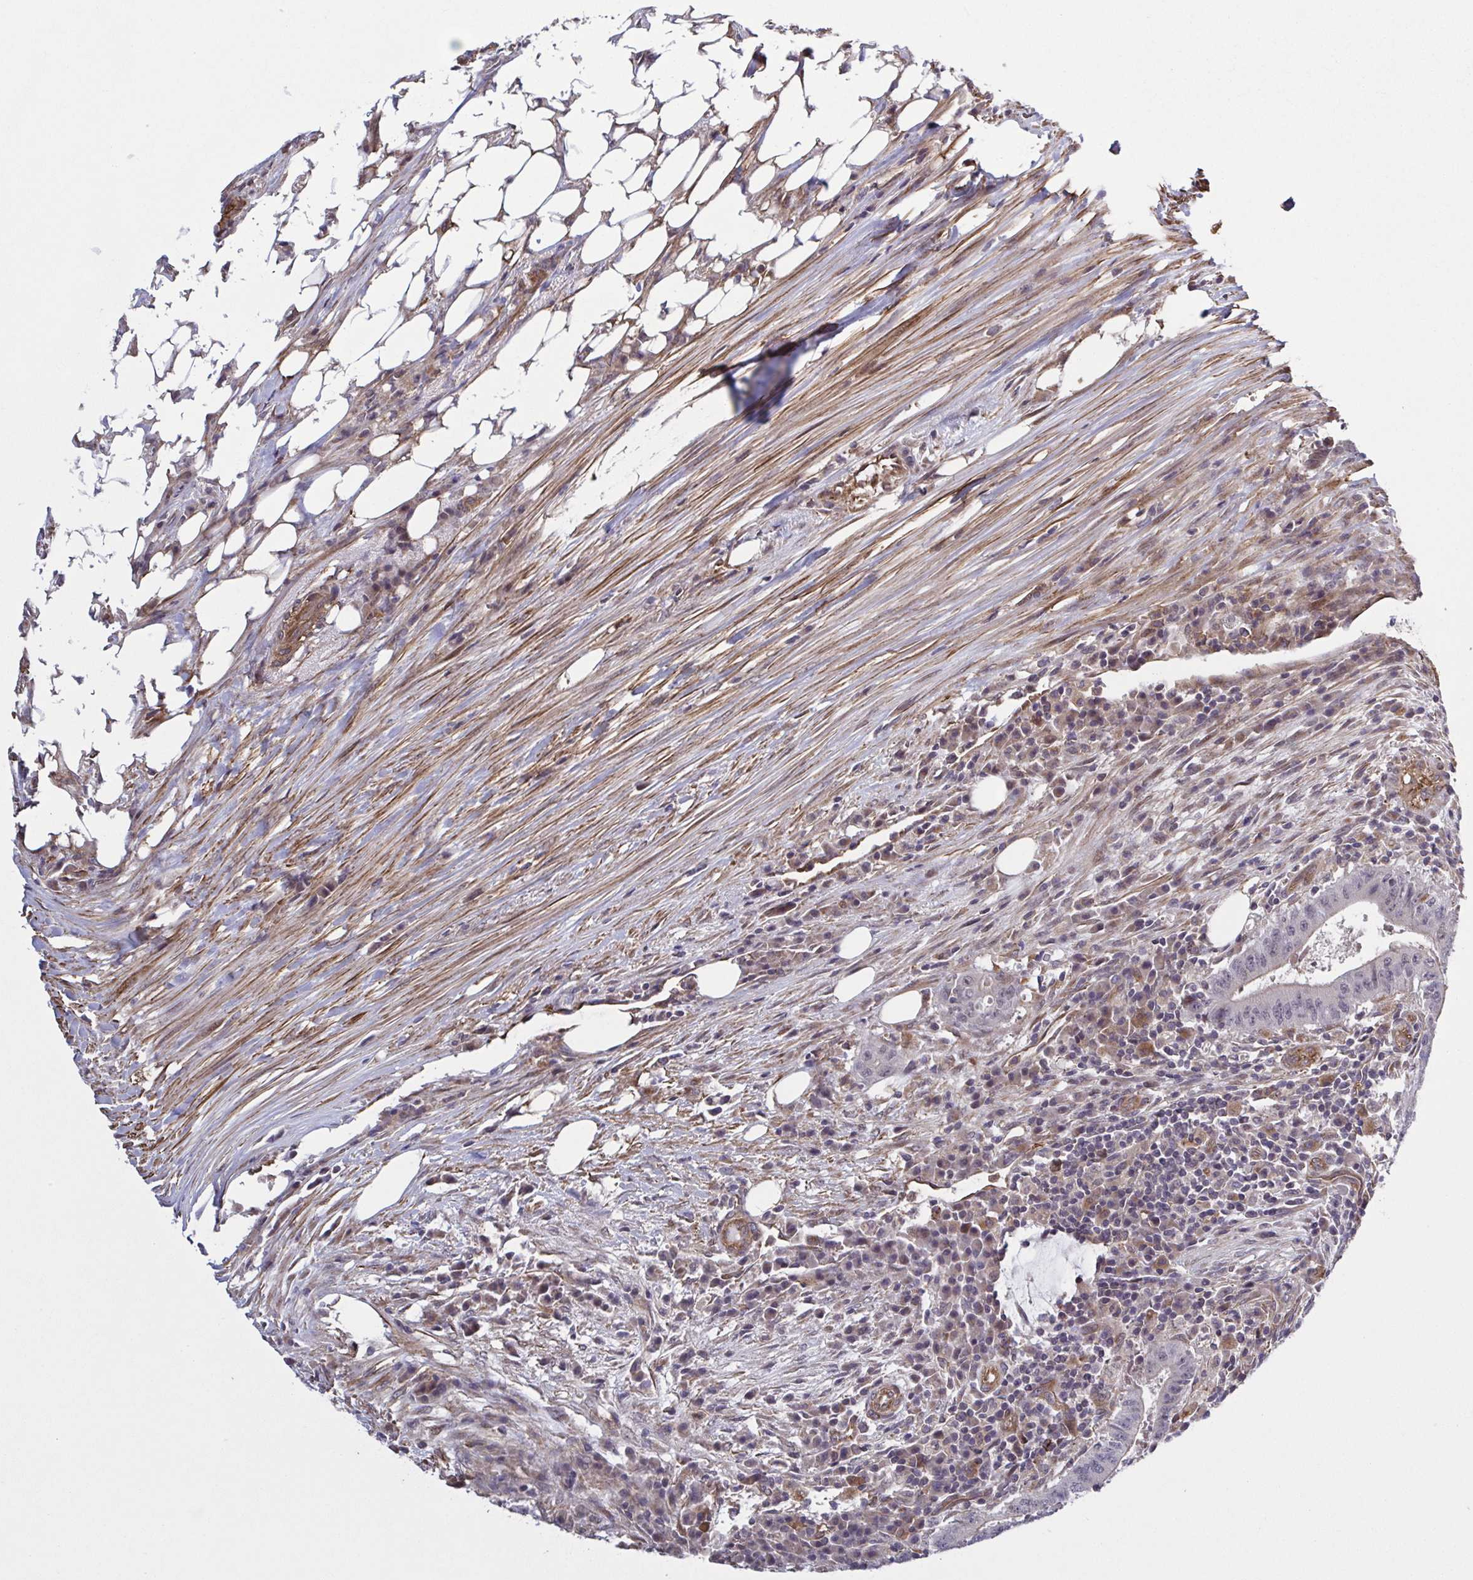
{"staining": {"intensity": "weak", "quantity": "<25%", "location": "cytoplasmic/membranous"}, "tissue": "colorectal cancer", "cell_type": "Tumor cells", "image_type": "cancer", "snomed": [{"axis": "morphology", "description": "Adenocarcinoma, NOS"}, {"axis": "topography", "description": "Colon"}], "caption": "Micrograph shows no significant protein staining in tumor cells of colorectal cancer.", "gene": "ZNF200", "patient": {"sex": "female", "age": 43}}